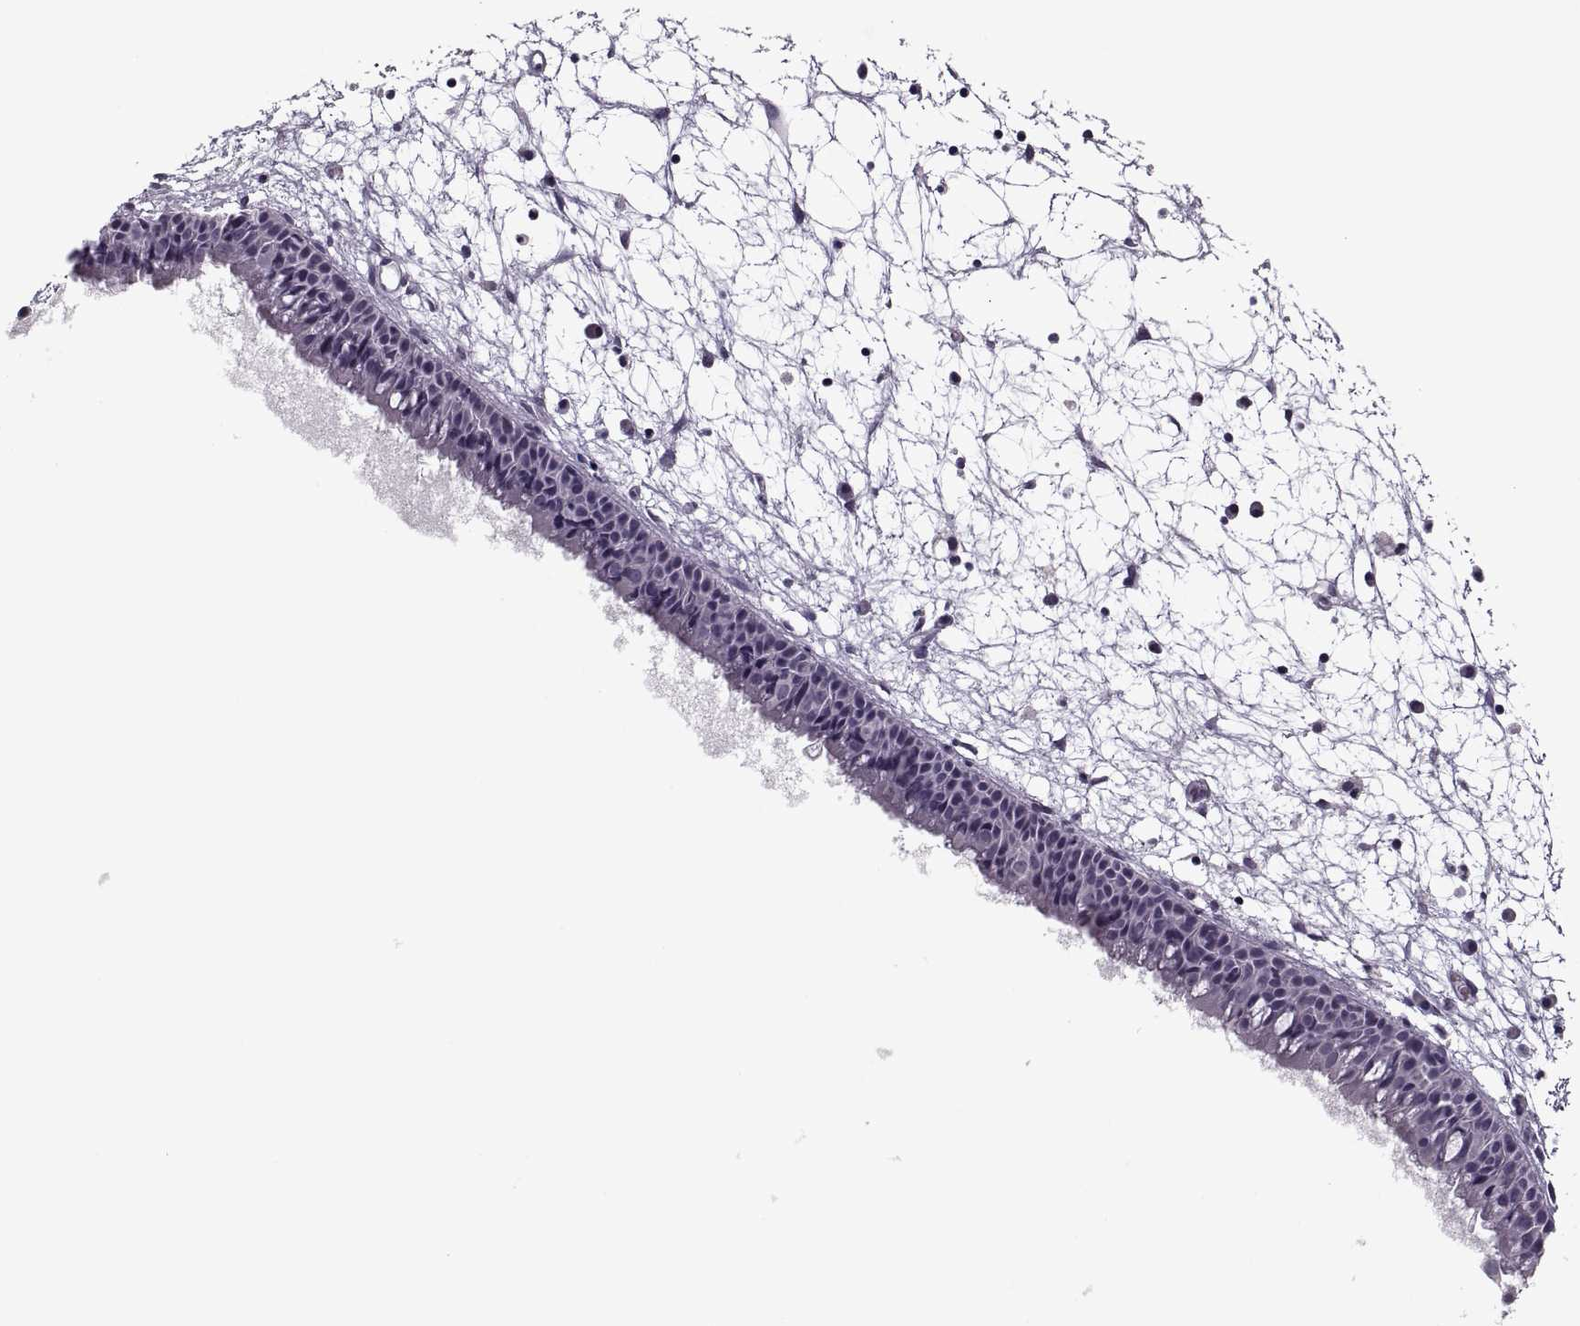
{"staining": {"intensity": "negative", "quantity": "none", "location": "none"}, "tissue": "nasopharynx", "cell_type": "Respiratory epithelial cells", "image_type": "normal", "snomed": [{"axis": "morphology", "description": "Normal tissue, NOS"}, {"axis": "topography", "description": "Nasopharynx"}], "caption": "Immunohistochemical staining of normal human nasopharynx displays no significant positivity in respiratory epithelial cells.", "gene": "PAGE2B", "patient": {"sex": "male", "age": 61}}